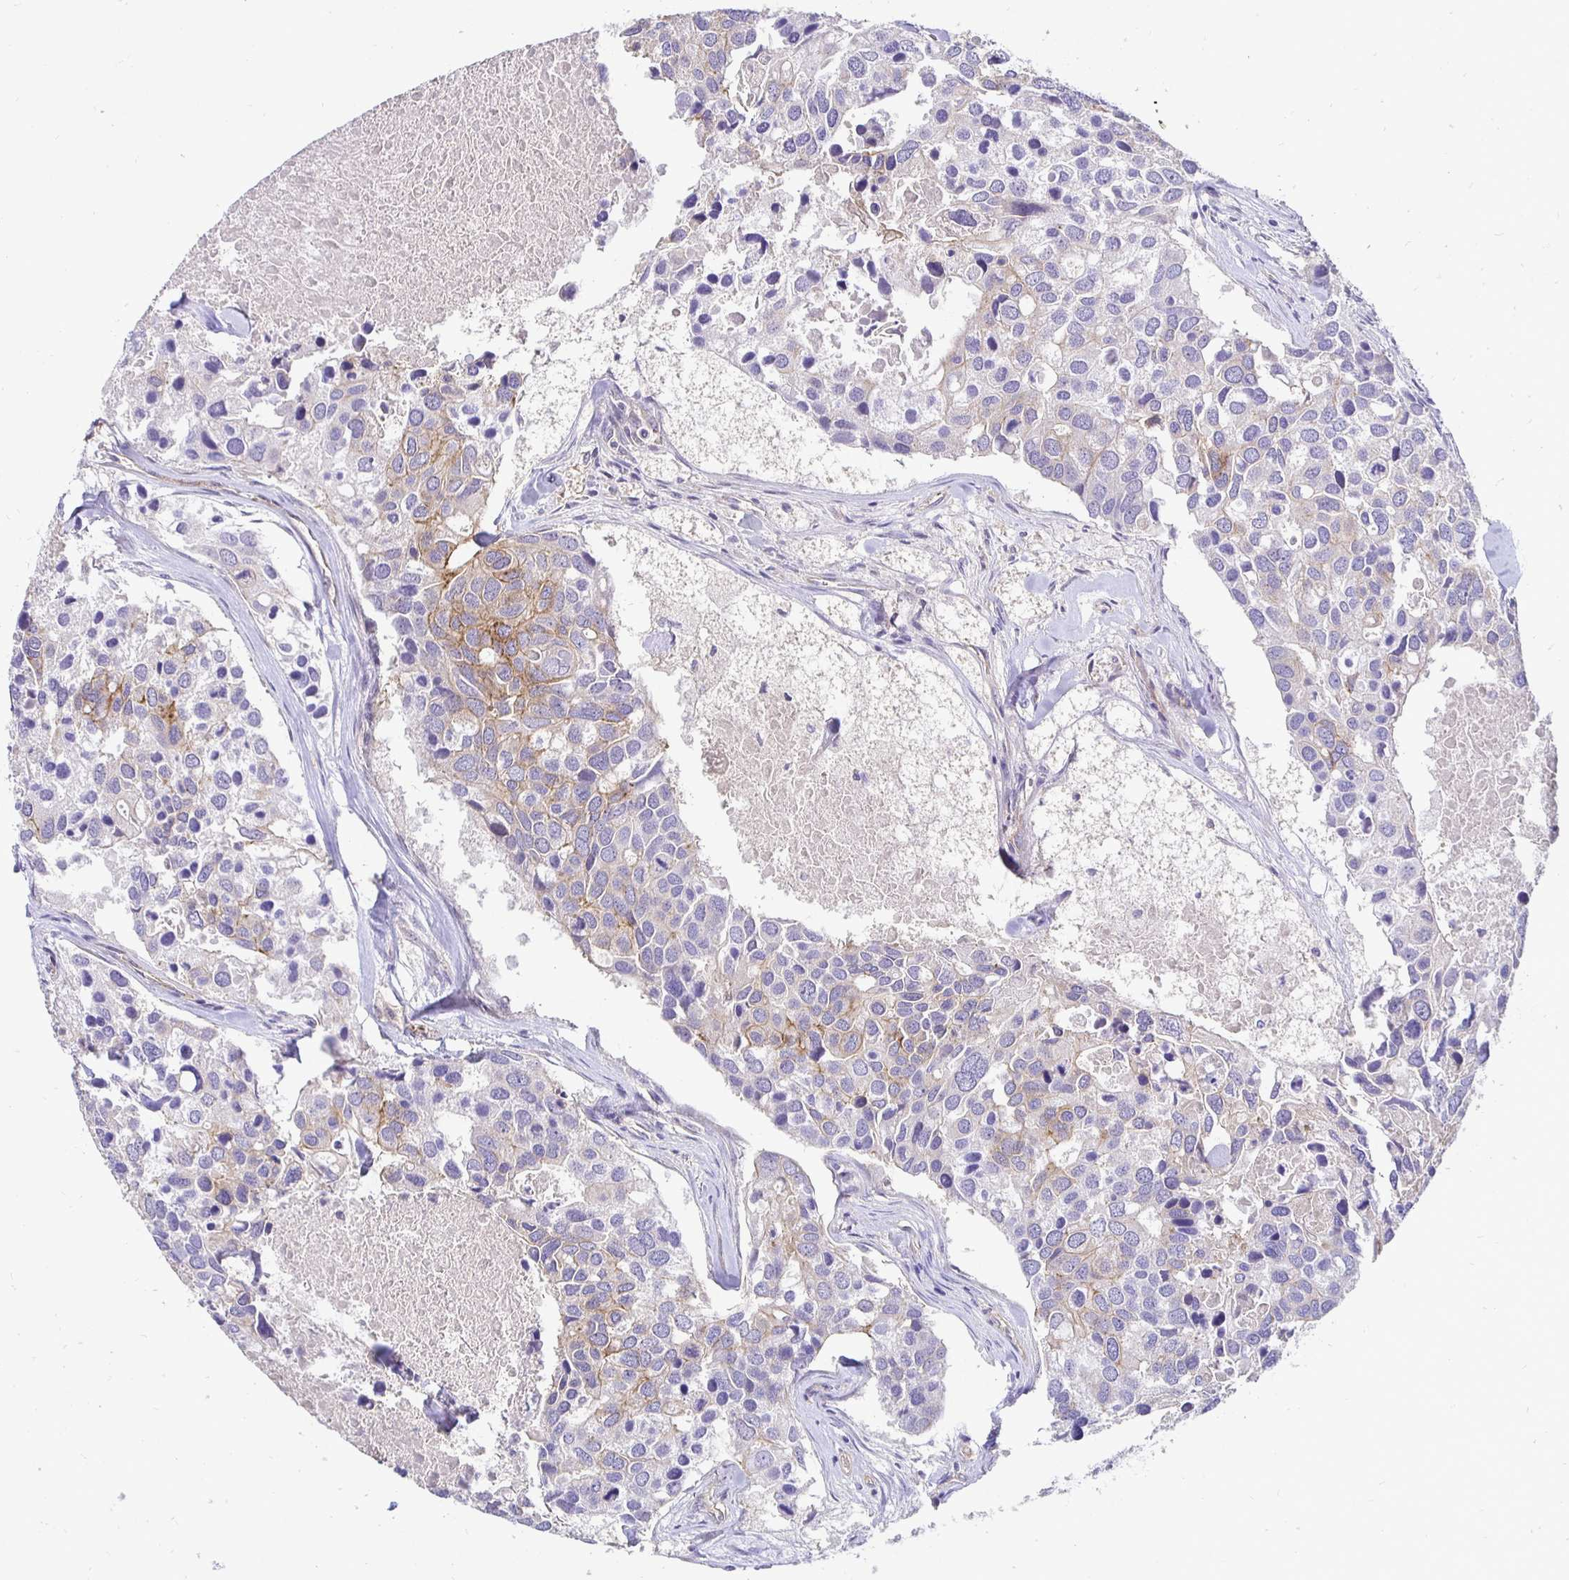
{"staining": {"intensity": "weak", "quantity": "<25%", "location": "cytoplasmic/membranous"}, "tissue": "breast cancer", "cell_type": "Tumor cells", "image_type": "cancer", "snomed": [{"axis": "morphology", "description": "Duct carcinoma"}, {"axis": "topography", "description": "Breast"}], "caption": "The histopathology image exhibits no staining of tumor cells in breast cancer. (DAB immunohistochemistry (IHC) visualized using brightfield microscopy, high magnification).", "gene": "SLC9A1", "patient": {"sex": "female", "age": 83}}